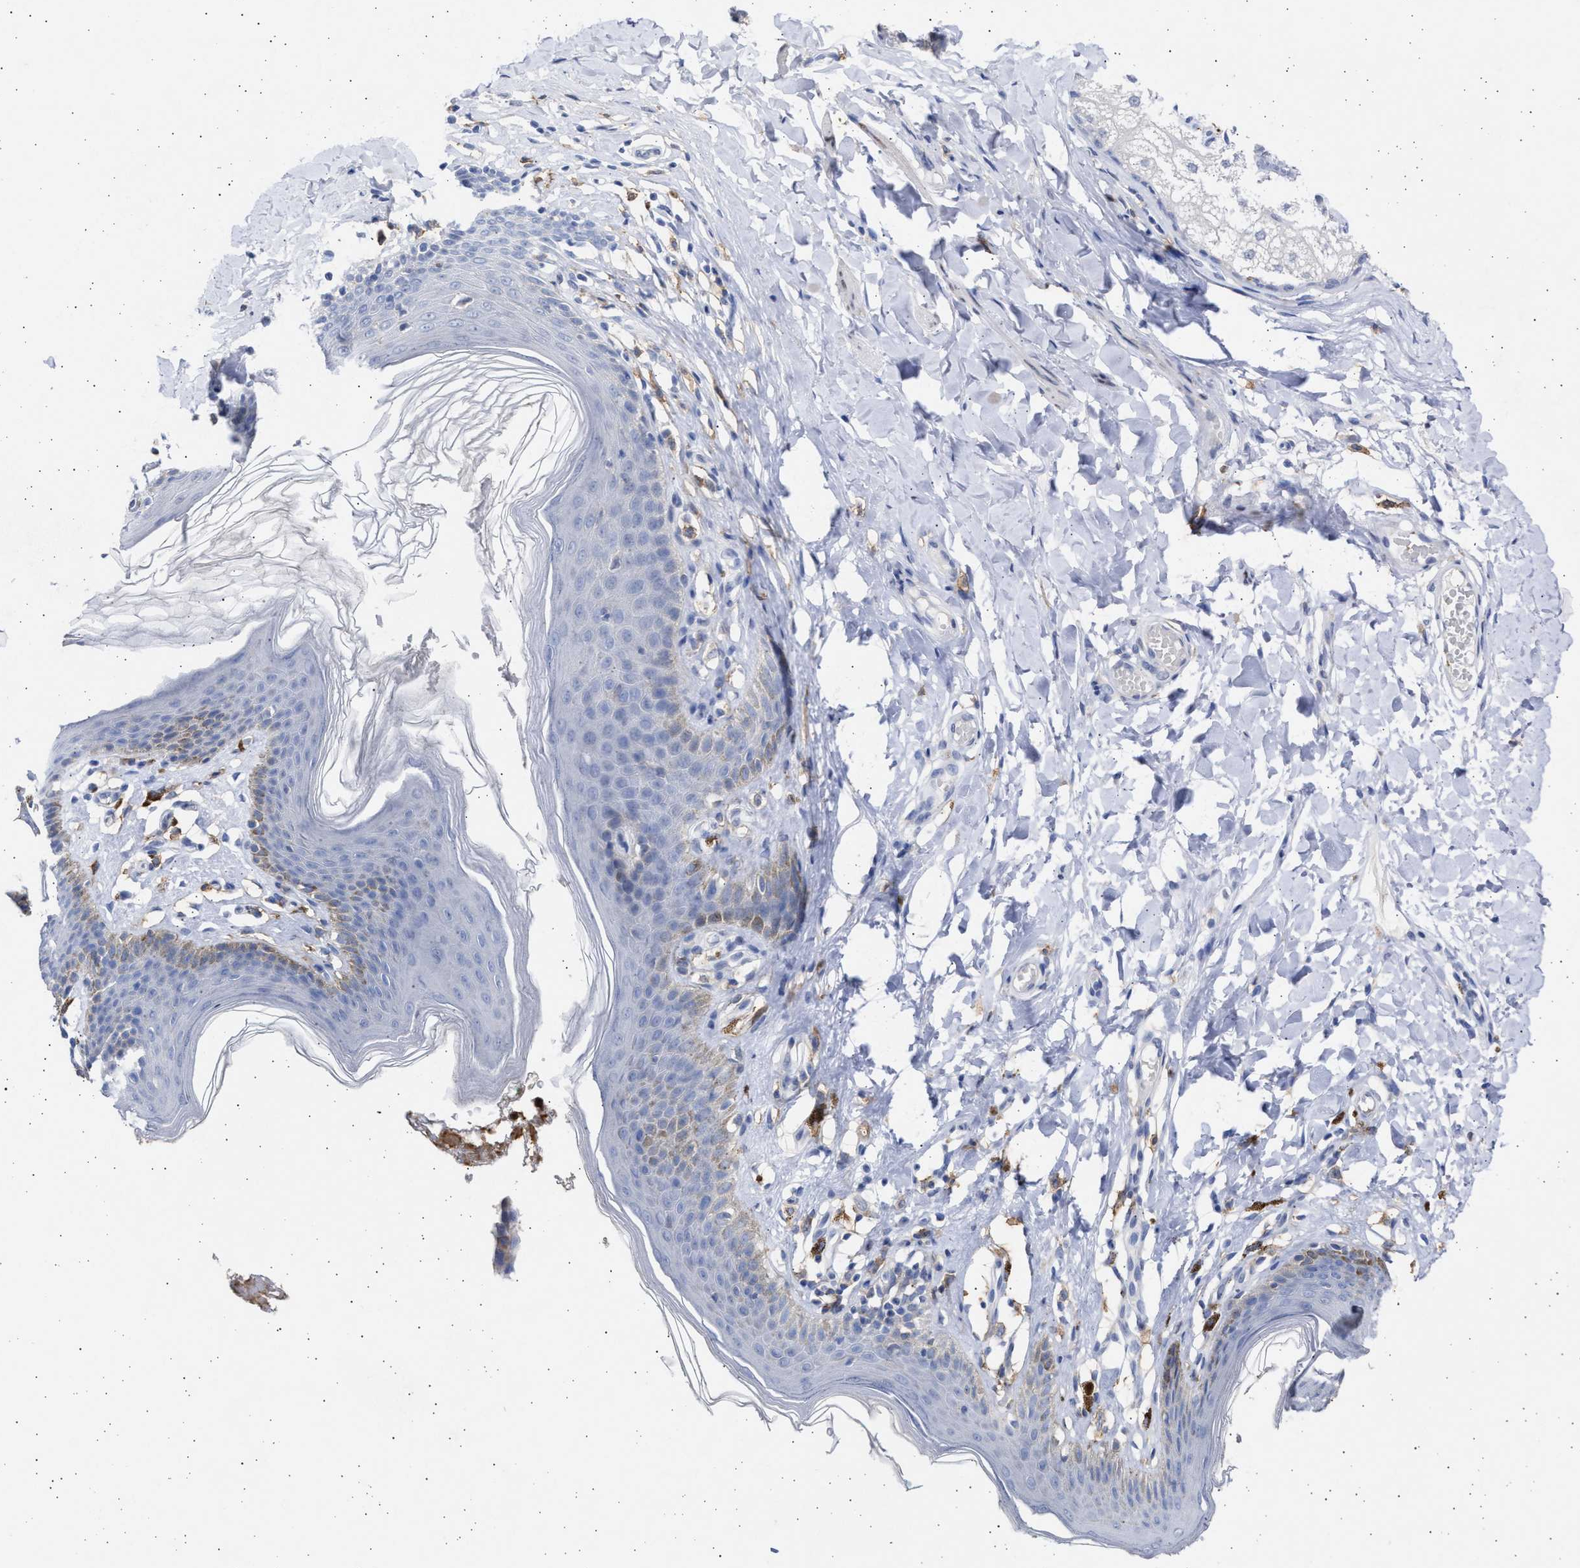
{"staining": {"intensity": "moderate", "quantity": "<25%", "location": "cytoplasmic/membranous"}, "tissue": "skin", "cell_type": "Epidermal cells", "image_type": "normal", "snomed": [{"axis": "morphology", "description": "Normal tissue, NOS"}, {"axis": "topography", "description": "Vulva"}], "caption": "This image demonstrates immunohistochemistry (IHC) staining of benign human skin, with low moderate cytoplasmic/membranous positivity in about <25% of epidermal cells.", "gene": "FCER1A", "patient": {"sex": "female", "age": 66}}